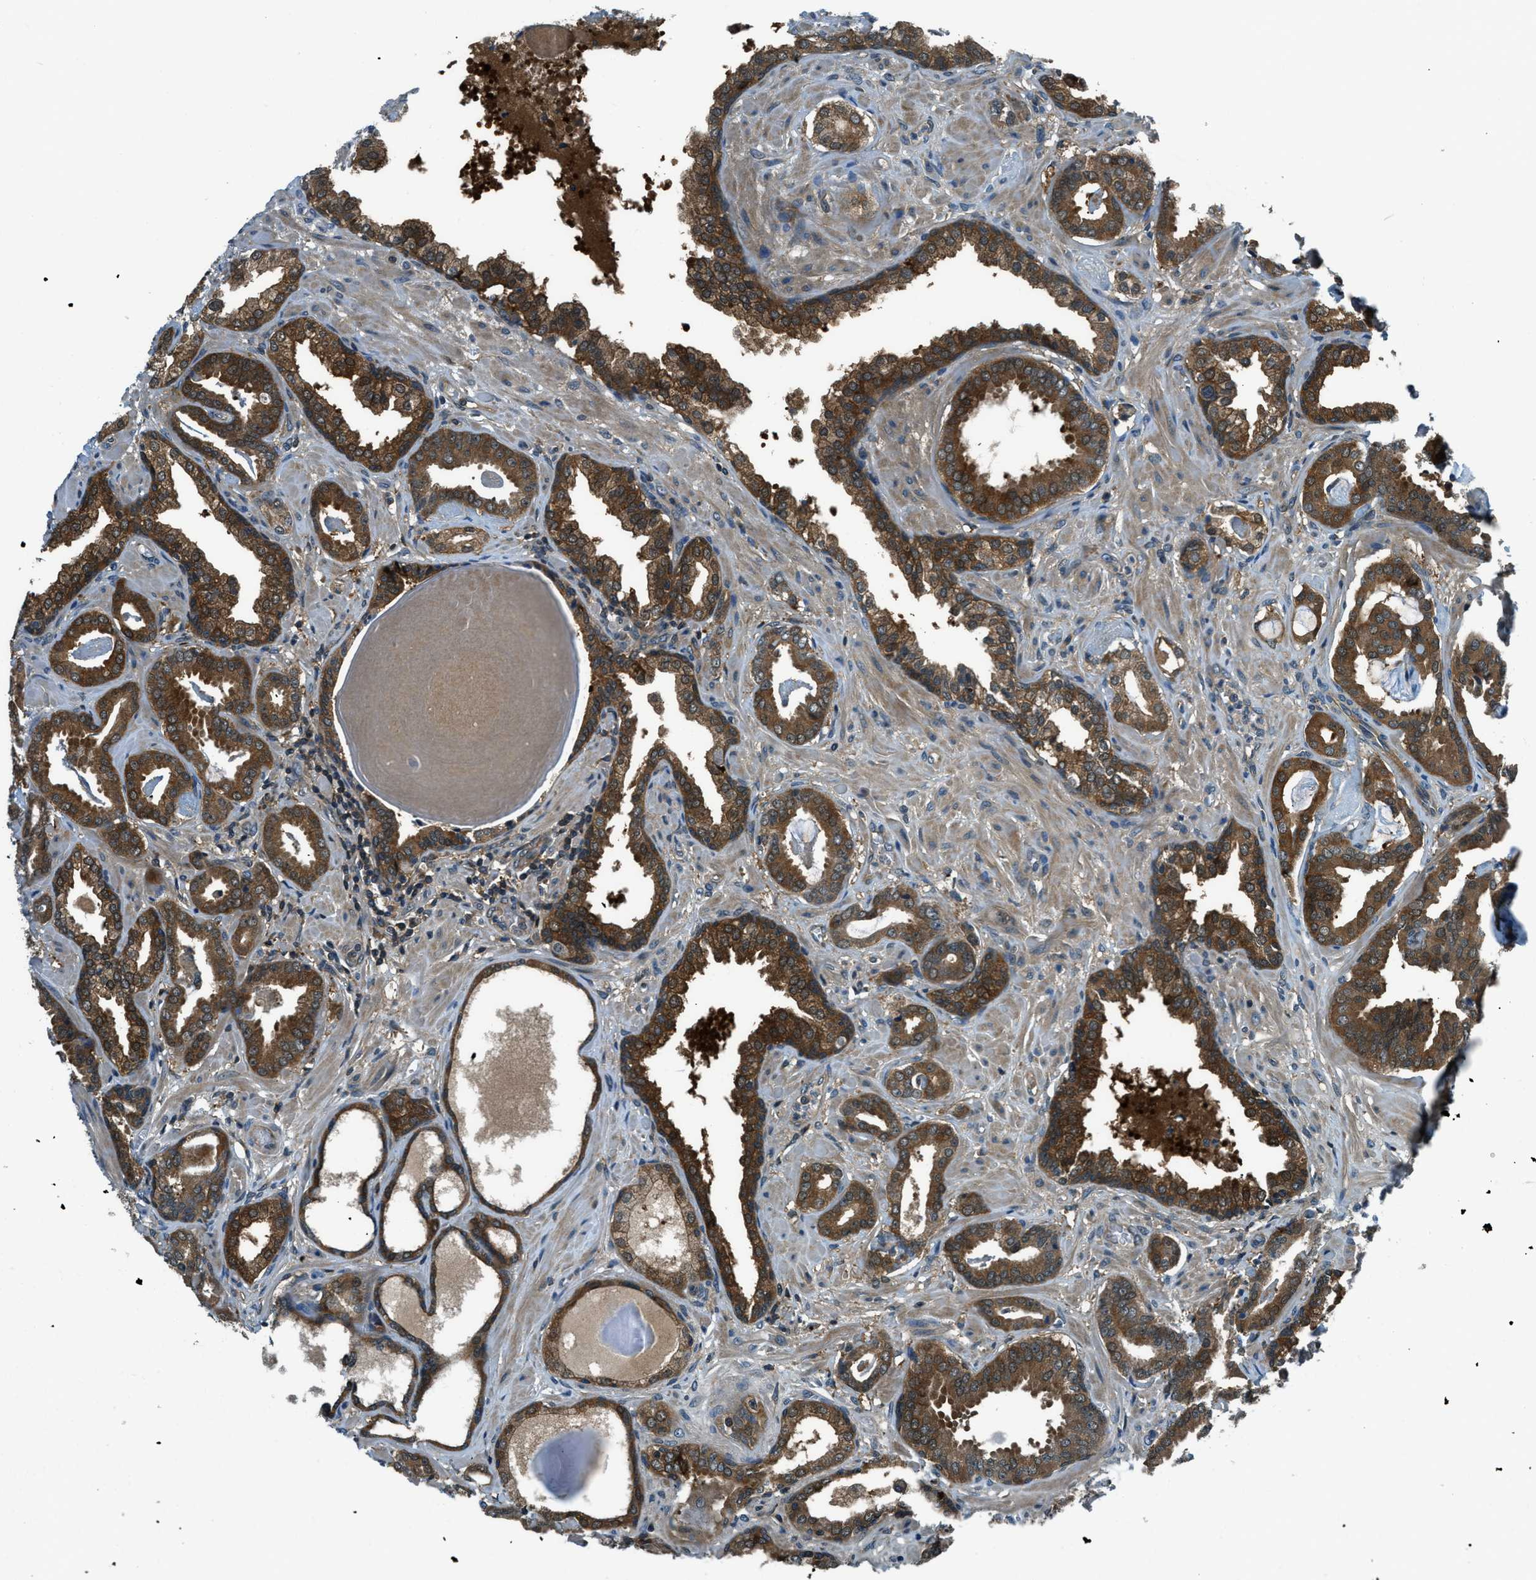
{"staining": {"intensity": "strong", "quantity": ">75%", "location": "cytoplasmic/membranous"}, "tissue": "prostate cancer", "cell_type": "Tumor cells", "image_type": "cancer", "snomed": [{"axis": "morphology", "description": "Adenocarcinoma, Low grade"}, {"axis": "topography", "description": "Prostate"}], "caption": "Approximately >75% of tumor cells in prostate cancer display strong cytoplasmic/membranous protein staining as visualized by brown immunohistochemical staining.", "gene": "HEBP2", "patient": {"sex": "male", "age": 53}}